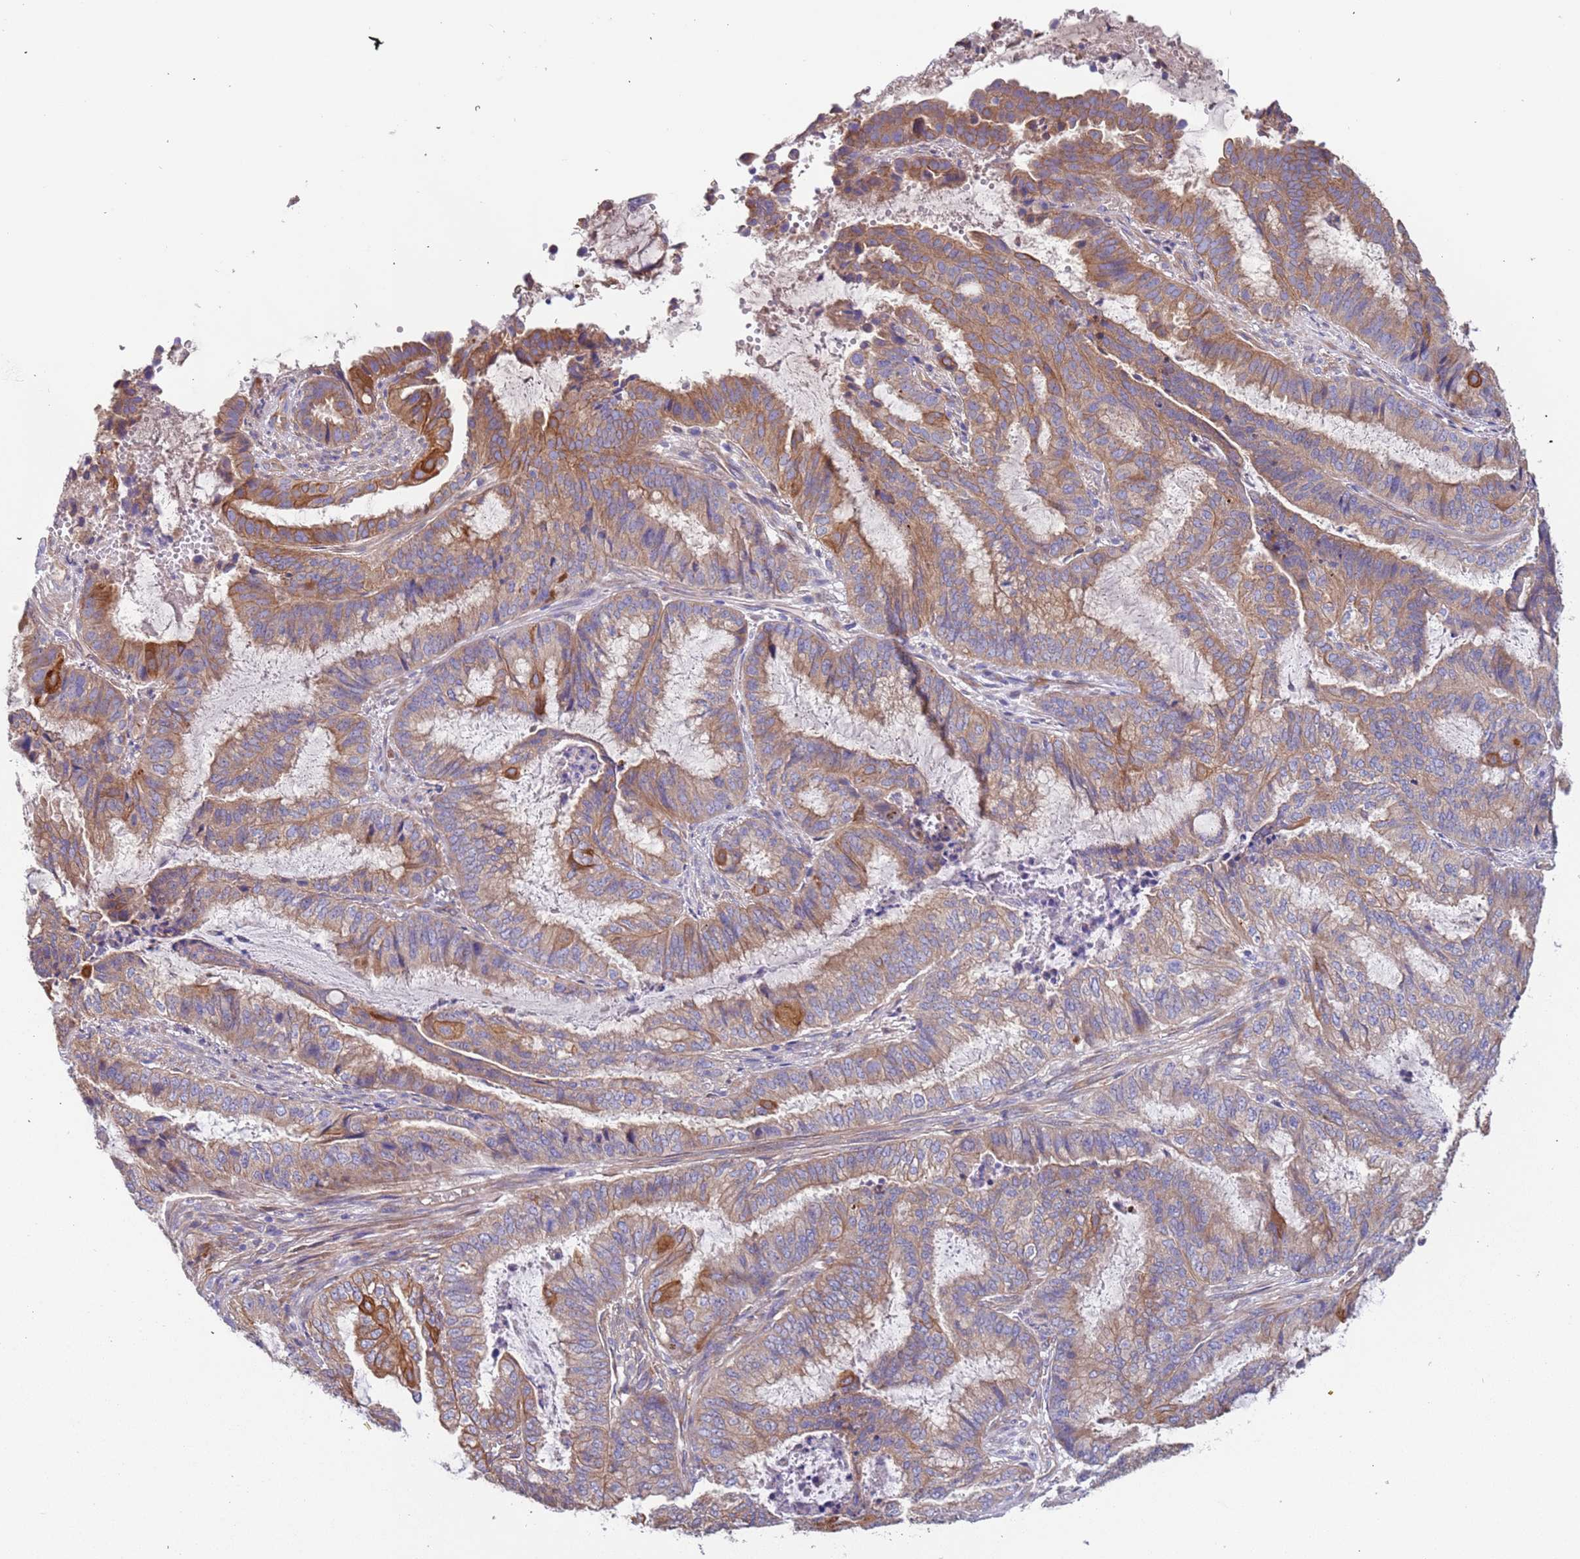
{"staining": {"intensity": "moderate", "quantity": "25%-75%", "location": "cytoplasmic/membranous"}, "tissue": "endometrial cancer", "cell_type": "Tumor cells", "image_type": "cancer", "snomed": [{"axis": "morphology", "description": "Adenocarcinoma, NOS"}, {"axis": "topography", "description": "Endometrium"}], "caption": "There is medium levels of moderate cytoplasmic/membranous staining in tumor cells of endometrial adenocarcinoma, as demonstrated by immunohistochemical staining (brown color).", "gene": "LAMB4", "patient": {"sex": "female", "age": 51}}